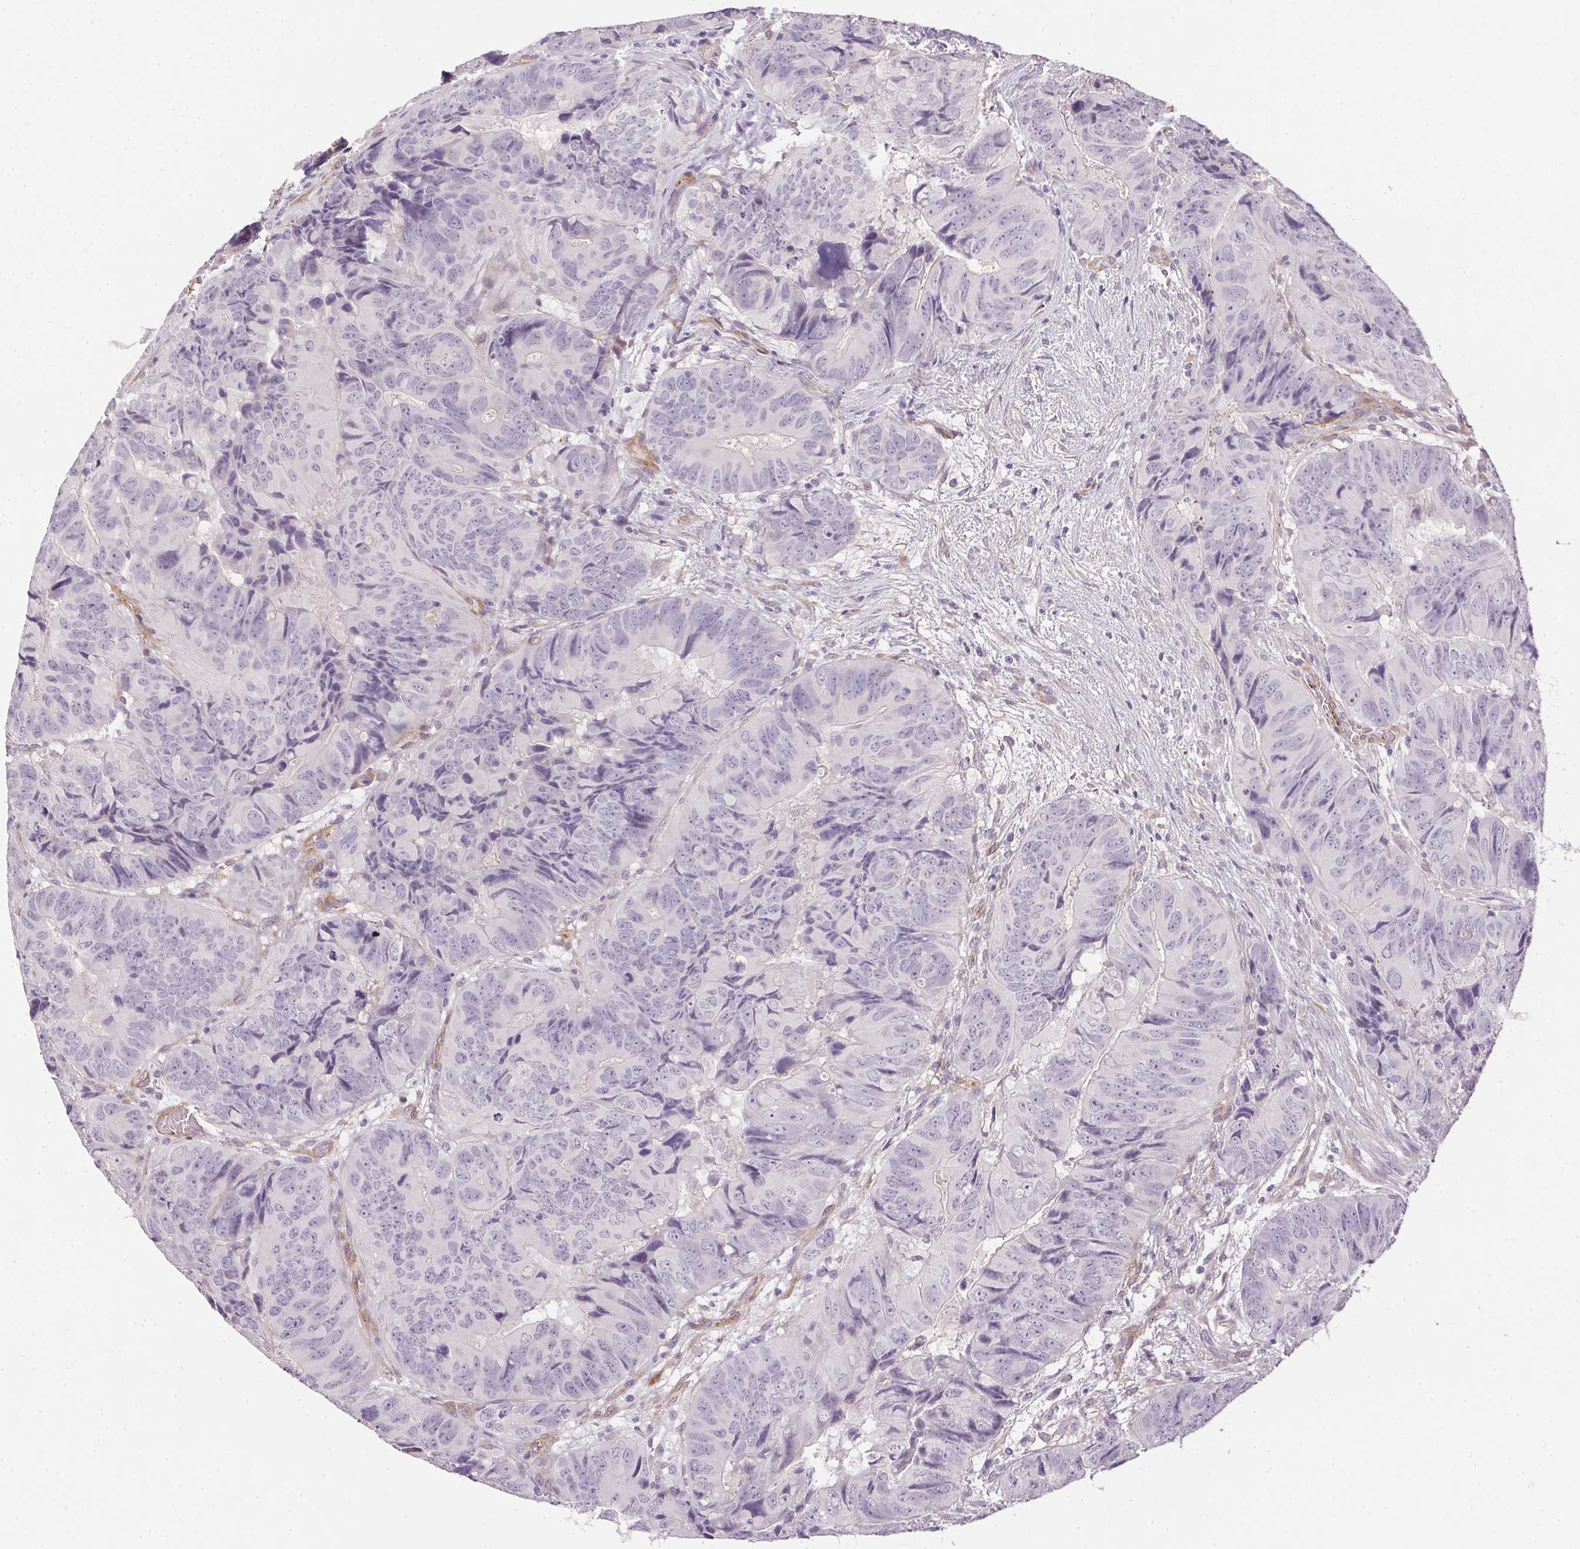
{"staining": {"intensity": "negative", "quantity": "none", "location": "none"}, "tissue": "colorectal cancer", "cell_type": "Tumor cells", "image_type": "cancer", "snomed": [{"axis": "morphology", "description": "Adenocarcinoma, NOS"}, {"axis": "topography", "description": "Colon"}], "caption": "The image displays no staining of tumor cells in adenocarcinoma (colorectal).", "gene": "PRL", "patient": {"sex": "male", "age": 79}}